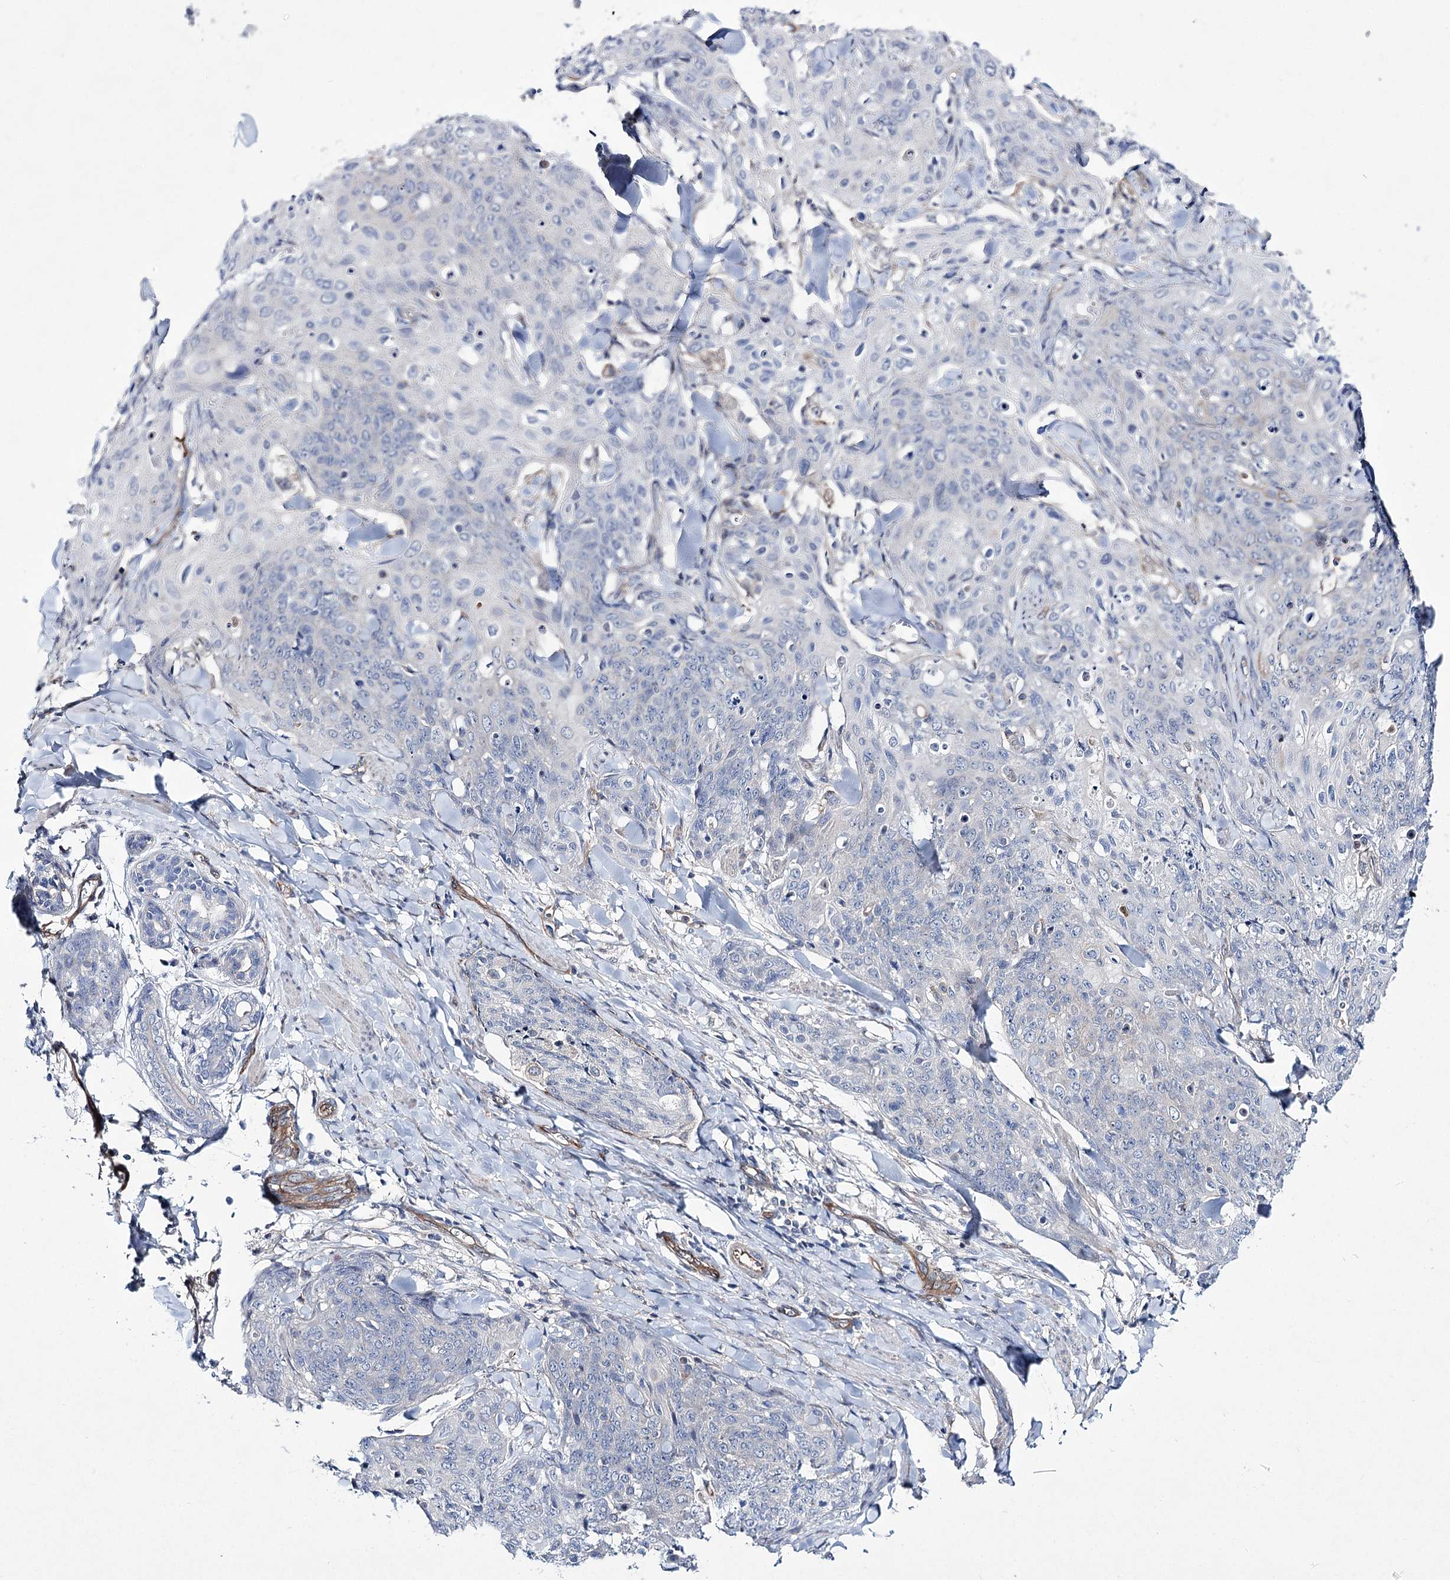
{"staining": {"intensity": "negative", "quantity": "none", "location": "none"}, "tissue": "skin cancer", "cell_type": "Tumor cells", "image_type": "cancer", "snomed": [{"axis": "morphology", "description": "Squamous cell carcinoma, NOS"}, {"axis": "topography", "description": "Skin"}, {"axis": "topography", "description": "Vulva"}], "caption": "Tumor cells show no significant protein positivity in skin squamous cell carcinoma.", "gene": "THAP6", "patient": {"sex": "female", "age": 85}}